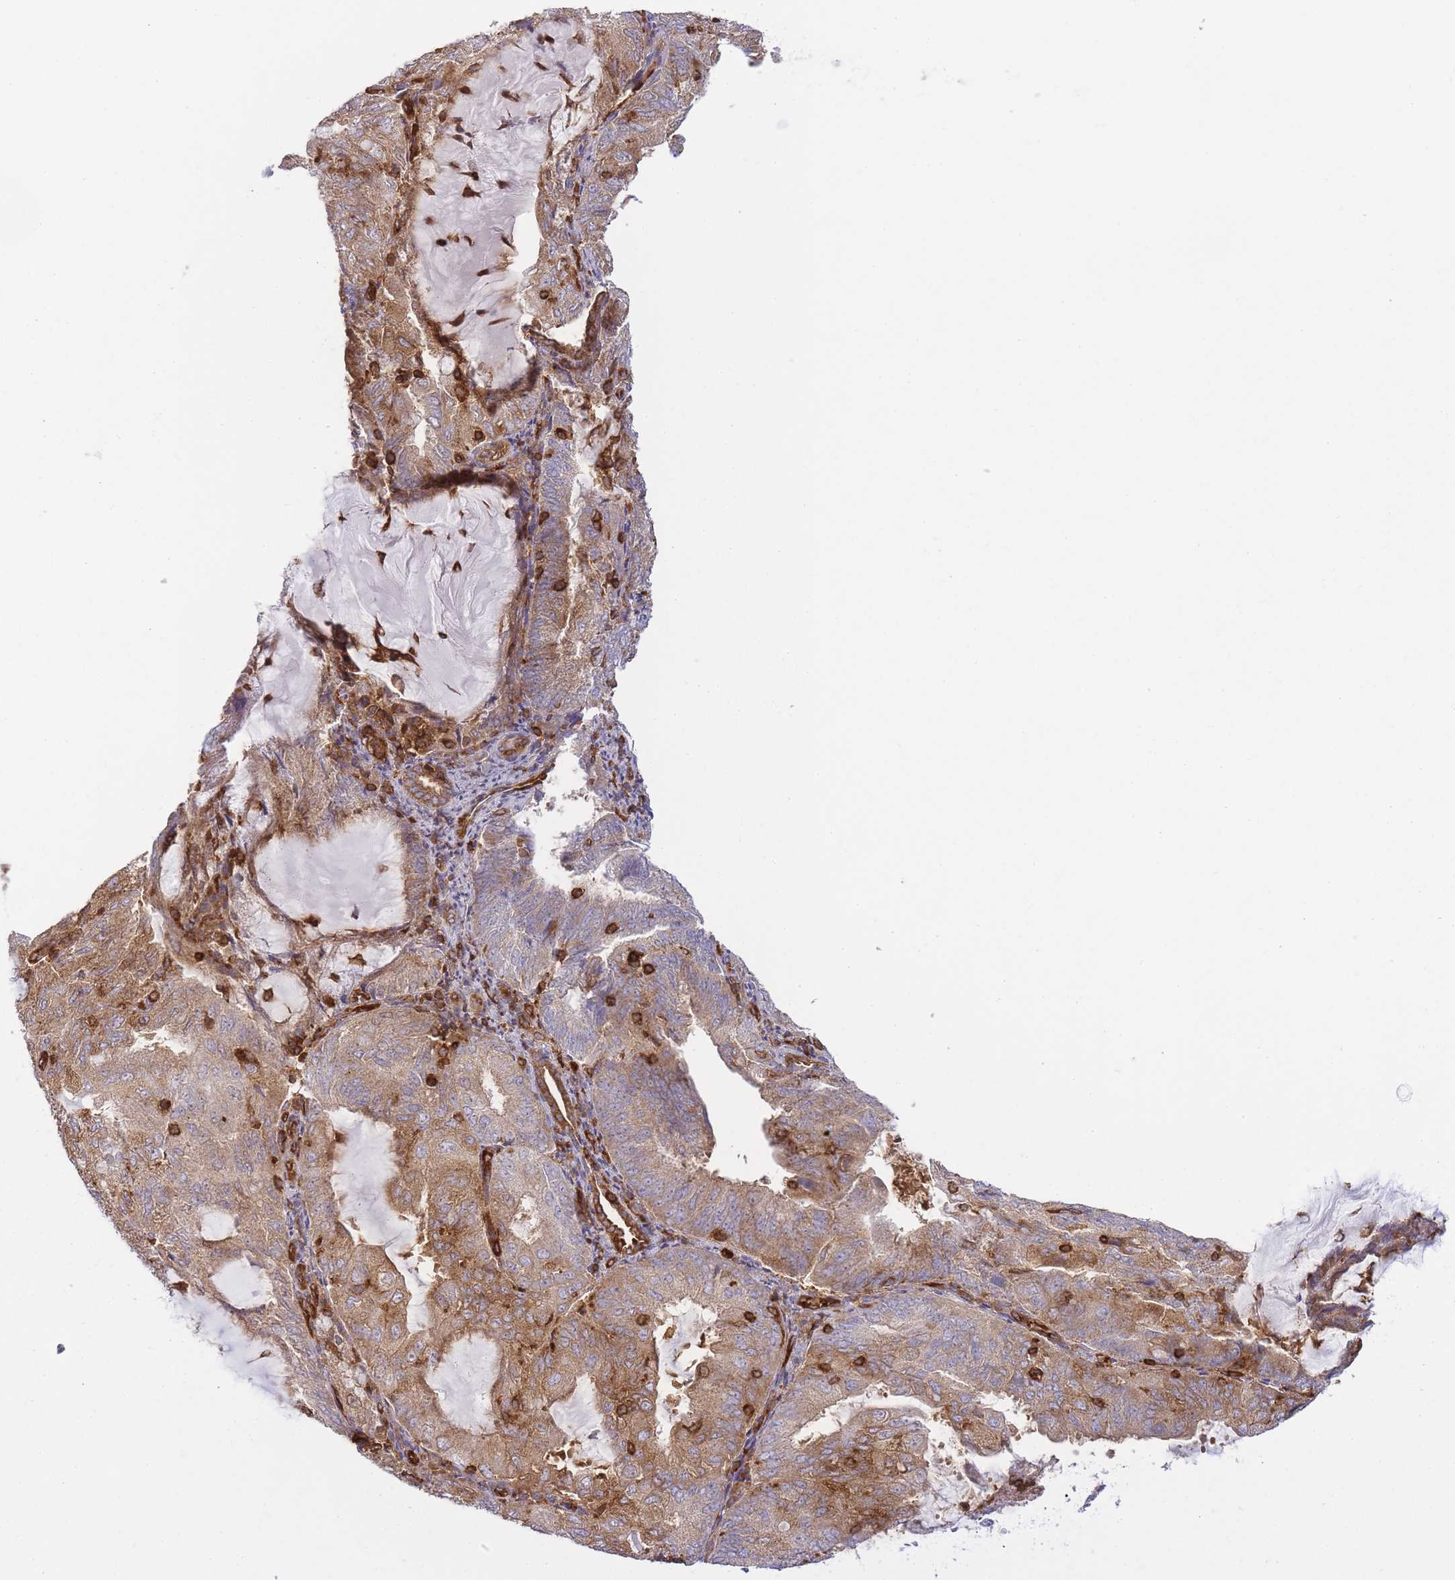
{"staining": {"intensity": "moderate", "quantity": ">75%", "location": "cytoplasmic/membranous"}, "tissue": "endometrial cancer", "cell_type": "Tumor cells", "image_type": "cancer", "snomed": [{"axis": "morphology", "description": "Adenocarcinoma, NOS"}, {"axis": "topography", "description": "Endometrium"}], "caption": "This is a micrograph of IHC staining of adenocarcinoma (endometrial), which shows moderate staining in the cytoplasmic/membranous of tumor cells.", "gene": "MSN", "patient": {"sex": "female", "age": 81}}